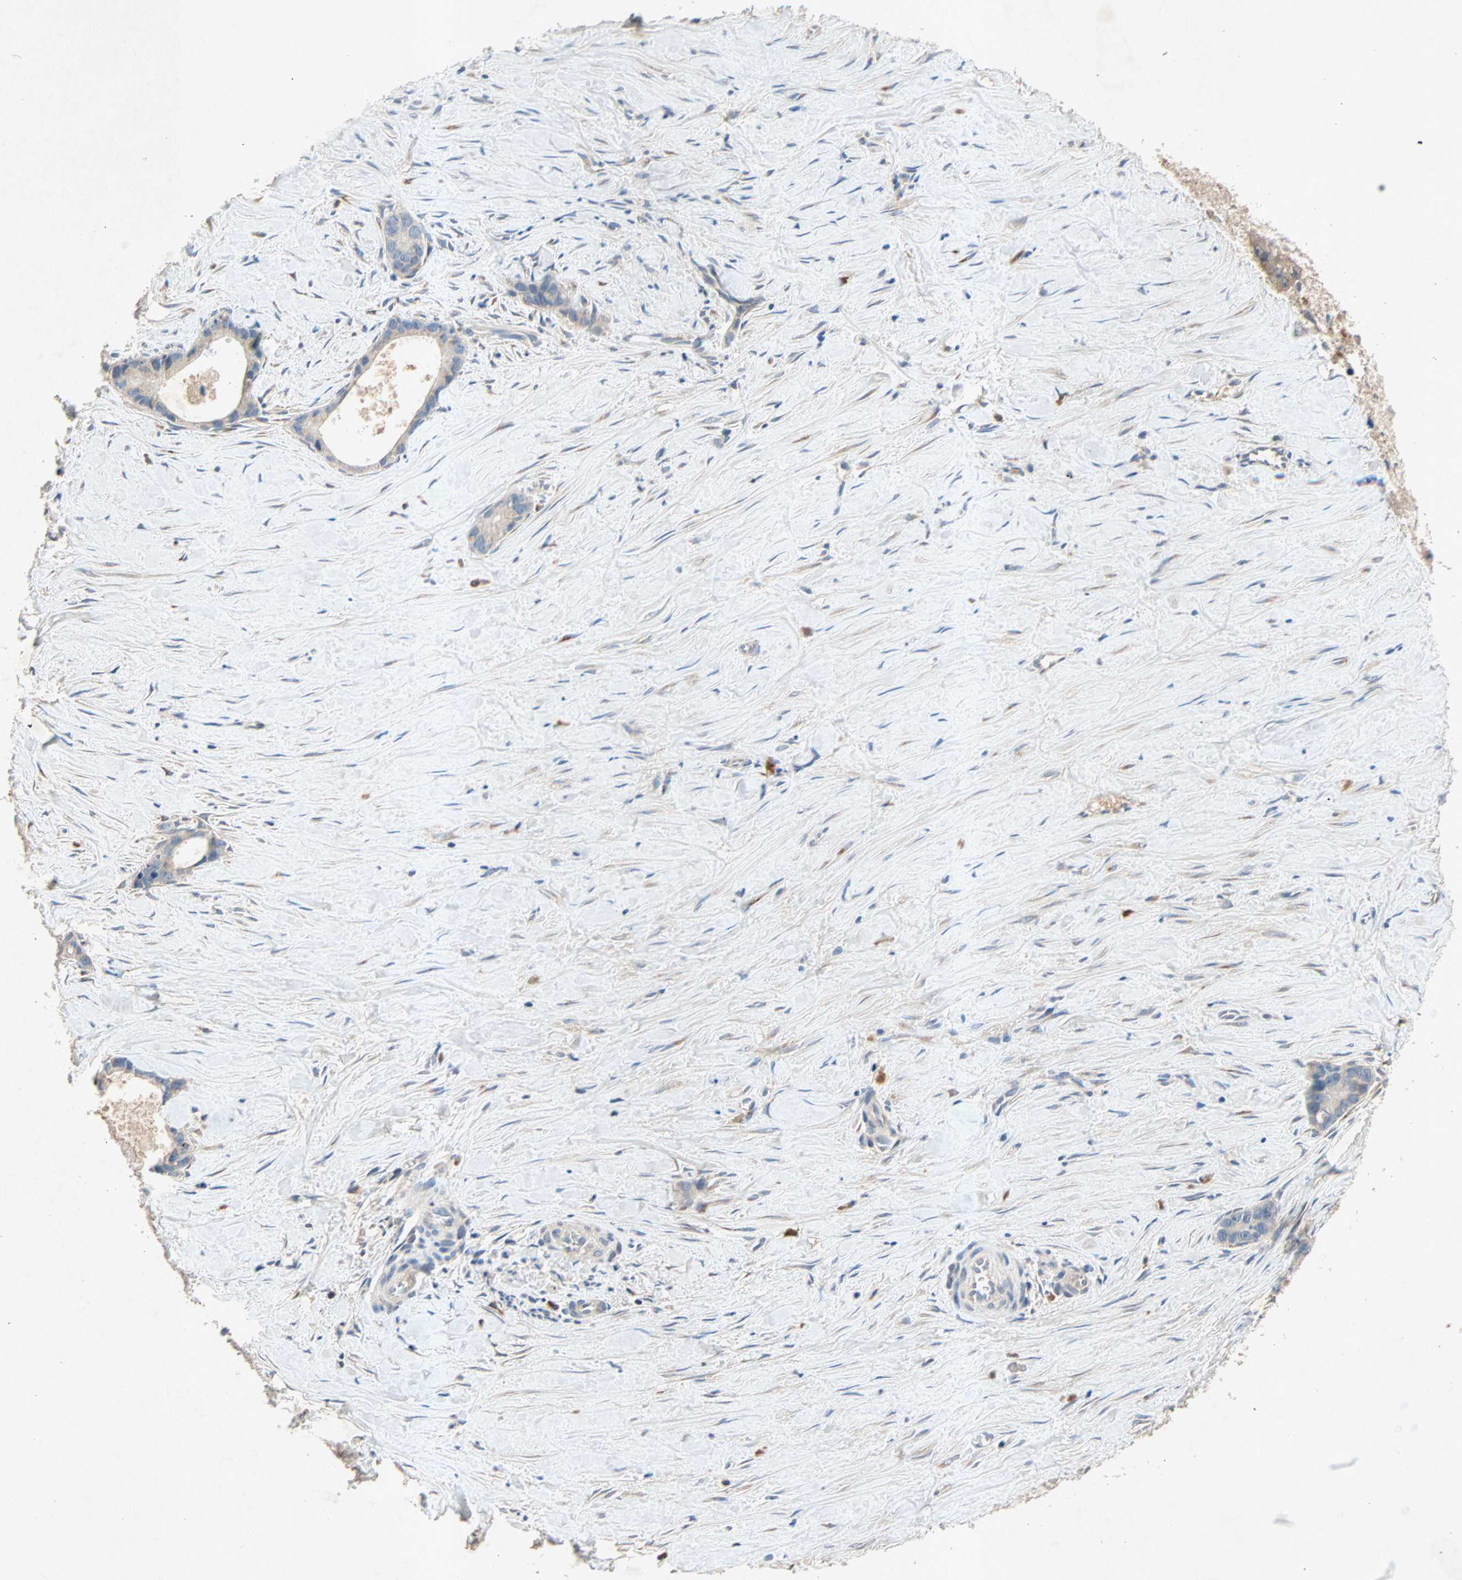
{"staining": {"intensity": "weak", "quantity": "25%-75%", "location": "cytoplasmic/membranous"}, "tissue": "liver cancer", "cell_type": "Tumor cells", "image_type": "cancer", "snomed": [{"axis": "morphology", "description": "Cholangiocarcinoma"}, {"axis": "topography", "description": "Liver"}], "caption": "Cholangiocarcinoma (liver) was stained to show a protein in brown. There is low levels of weak cytoplasmic/membranous staining in about 25%-75% of tumor cells.", "gene": "XYLT1", "patient": {"sex": "female", "age": 55}}